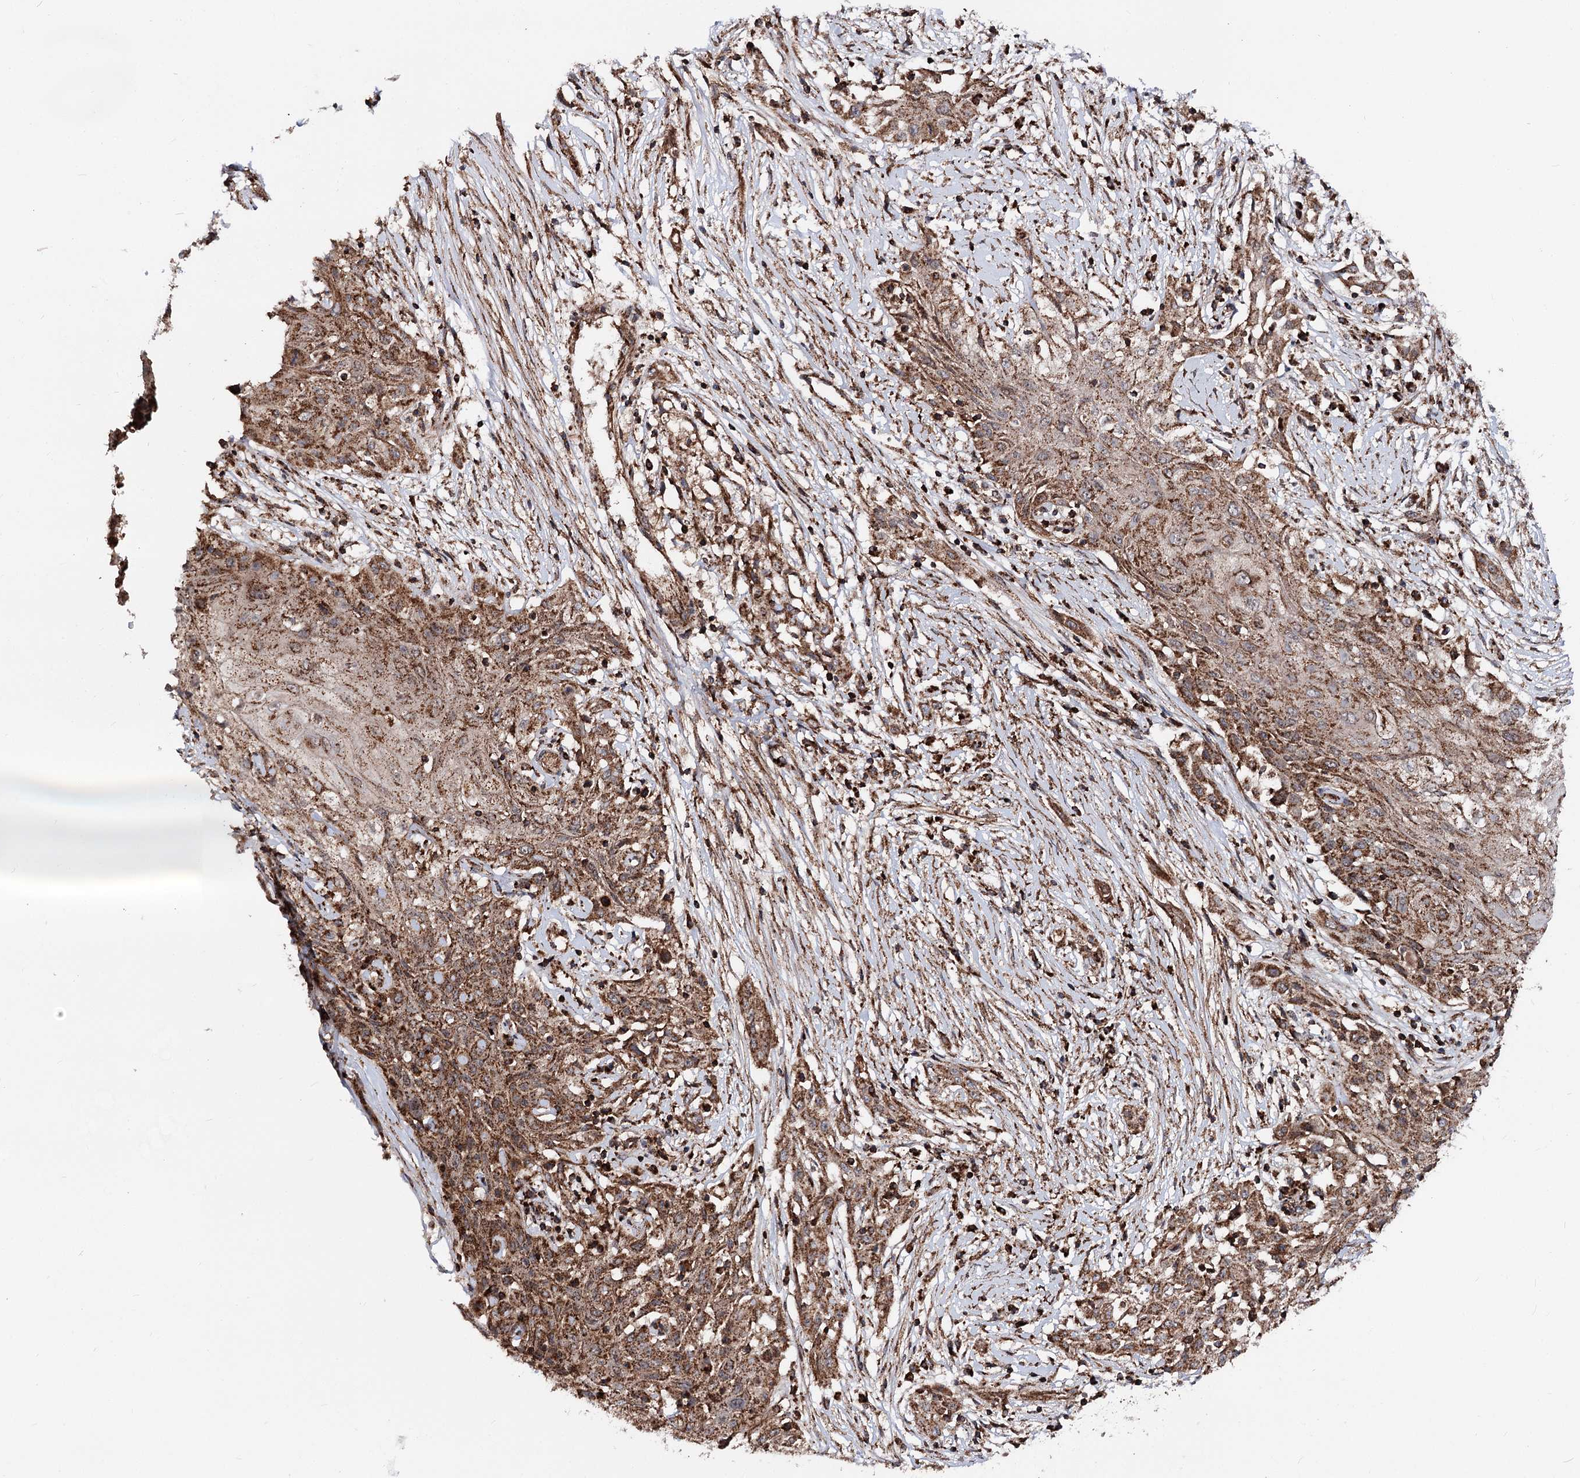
{"staining": {"intensity": "strong", "quantity": ">75%", "location": "cytoplasmic/membranous"}, "tissue": "skin cancer", "cell_type": "Tumor cells", "image_type": "cancer", "snomed": [{"axis": "morphology", "description": "Squamous cell carcinoma, NOS"}, {"axis": "morphology", "description": "Squamous cell carcinoma, metastatic, NOS"}, {"axis": "topography", "description": "Skin"}, {"axis": "topography", "description": "Lymph node"}], "caption": "Strong cytoplasmic/membranous positivity for a protein is seen in about >75% of tumor cells of skin cancer (squamous cell carcinoma) using IHC.", "gene": "FGFR1OP2", "patient": {"sex": "male", "age": 75}}